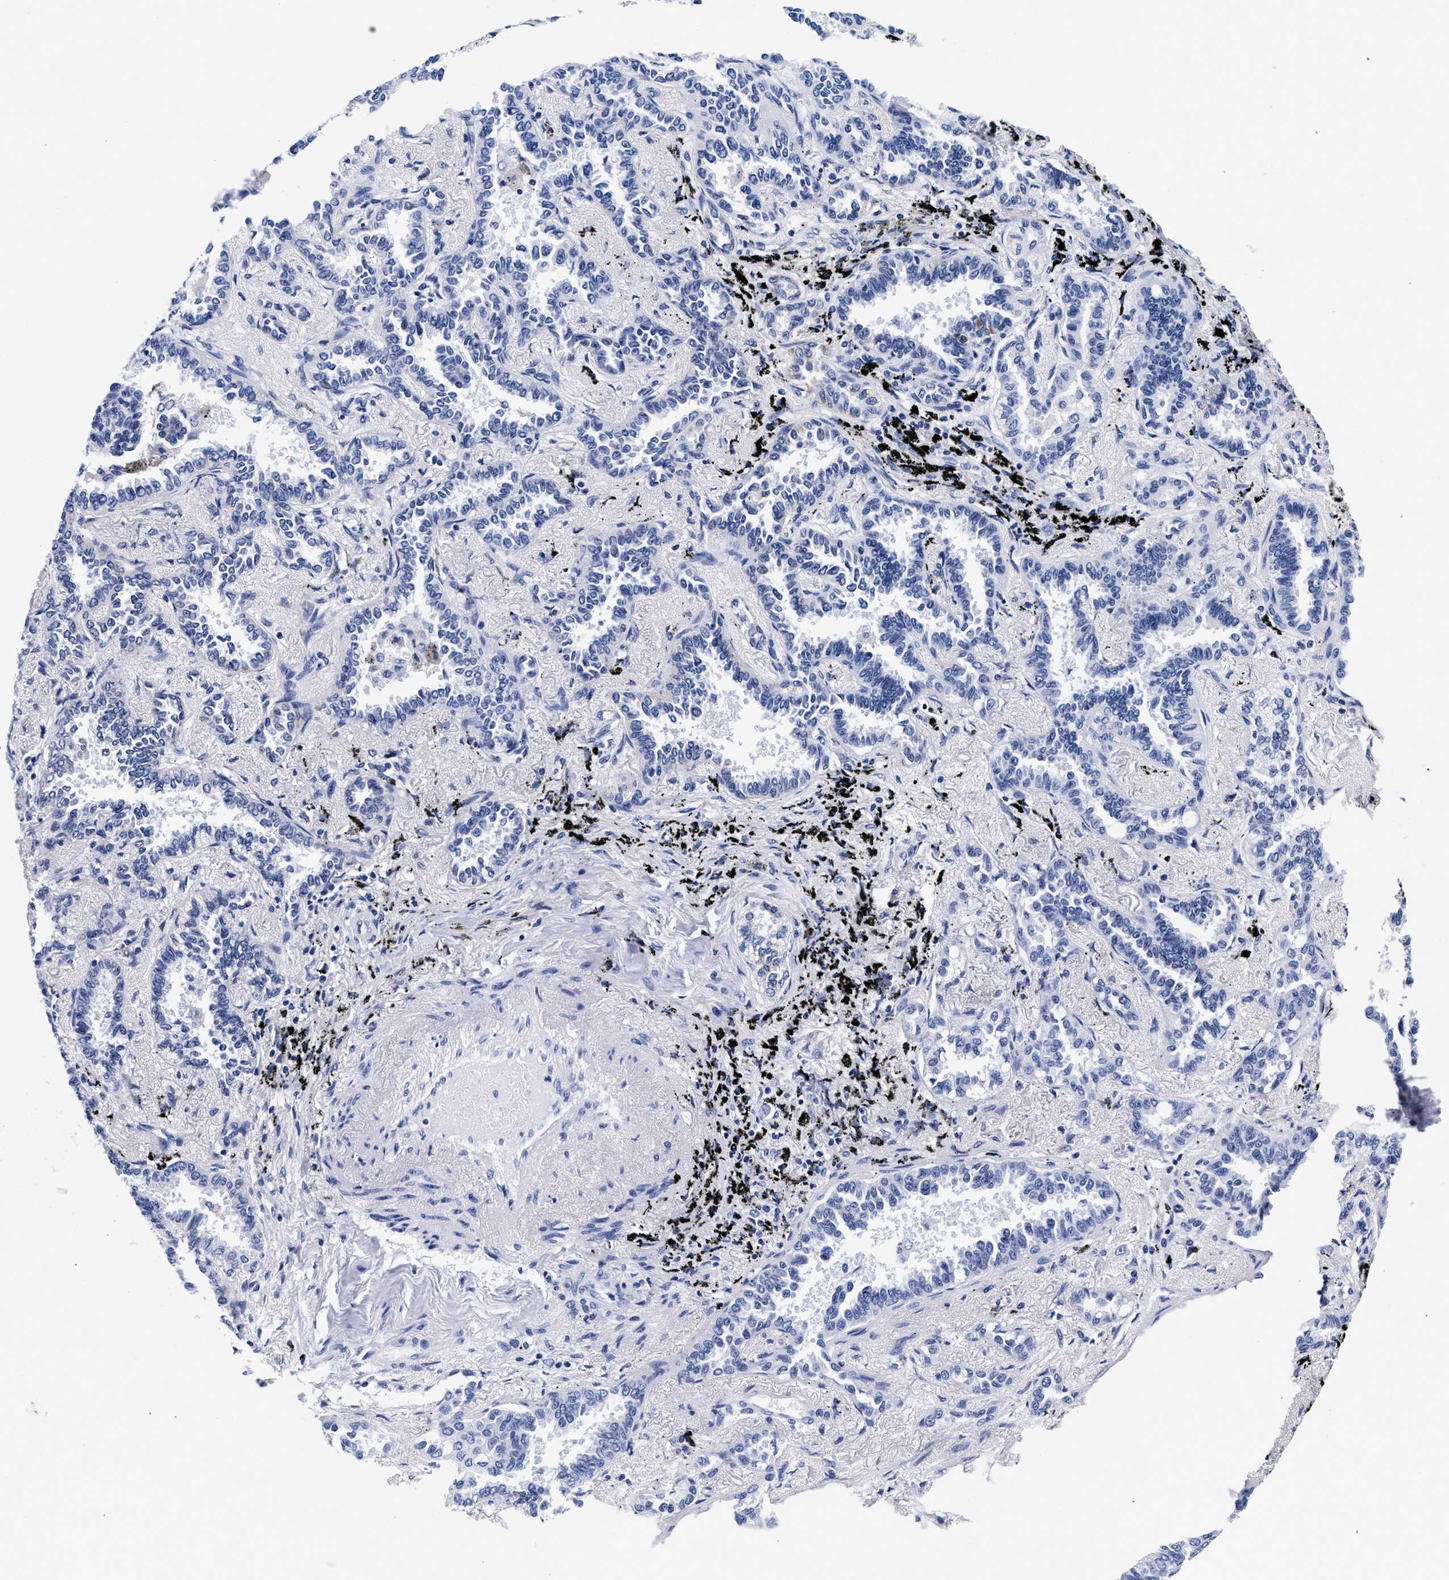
{"staining": {"intensity": "negative", "quantity": "none", "location": "none"}, "tissue": "lung cancer", "cell_type": "Tumor cells", "image_type": "cancer", "snomed": [{"axis": "morphology", "description": "Adenocarcinoma, NOS"}, {"axis": "topography", "description": "Lung"}], "caption": "This is a histopathology image of IHC staining of lung cancer, which shows no staining in tumor cells.", "gene": "RAB3B", "patient": {"sex": "male", "age": 59}}